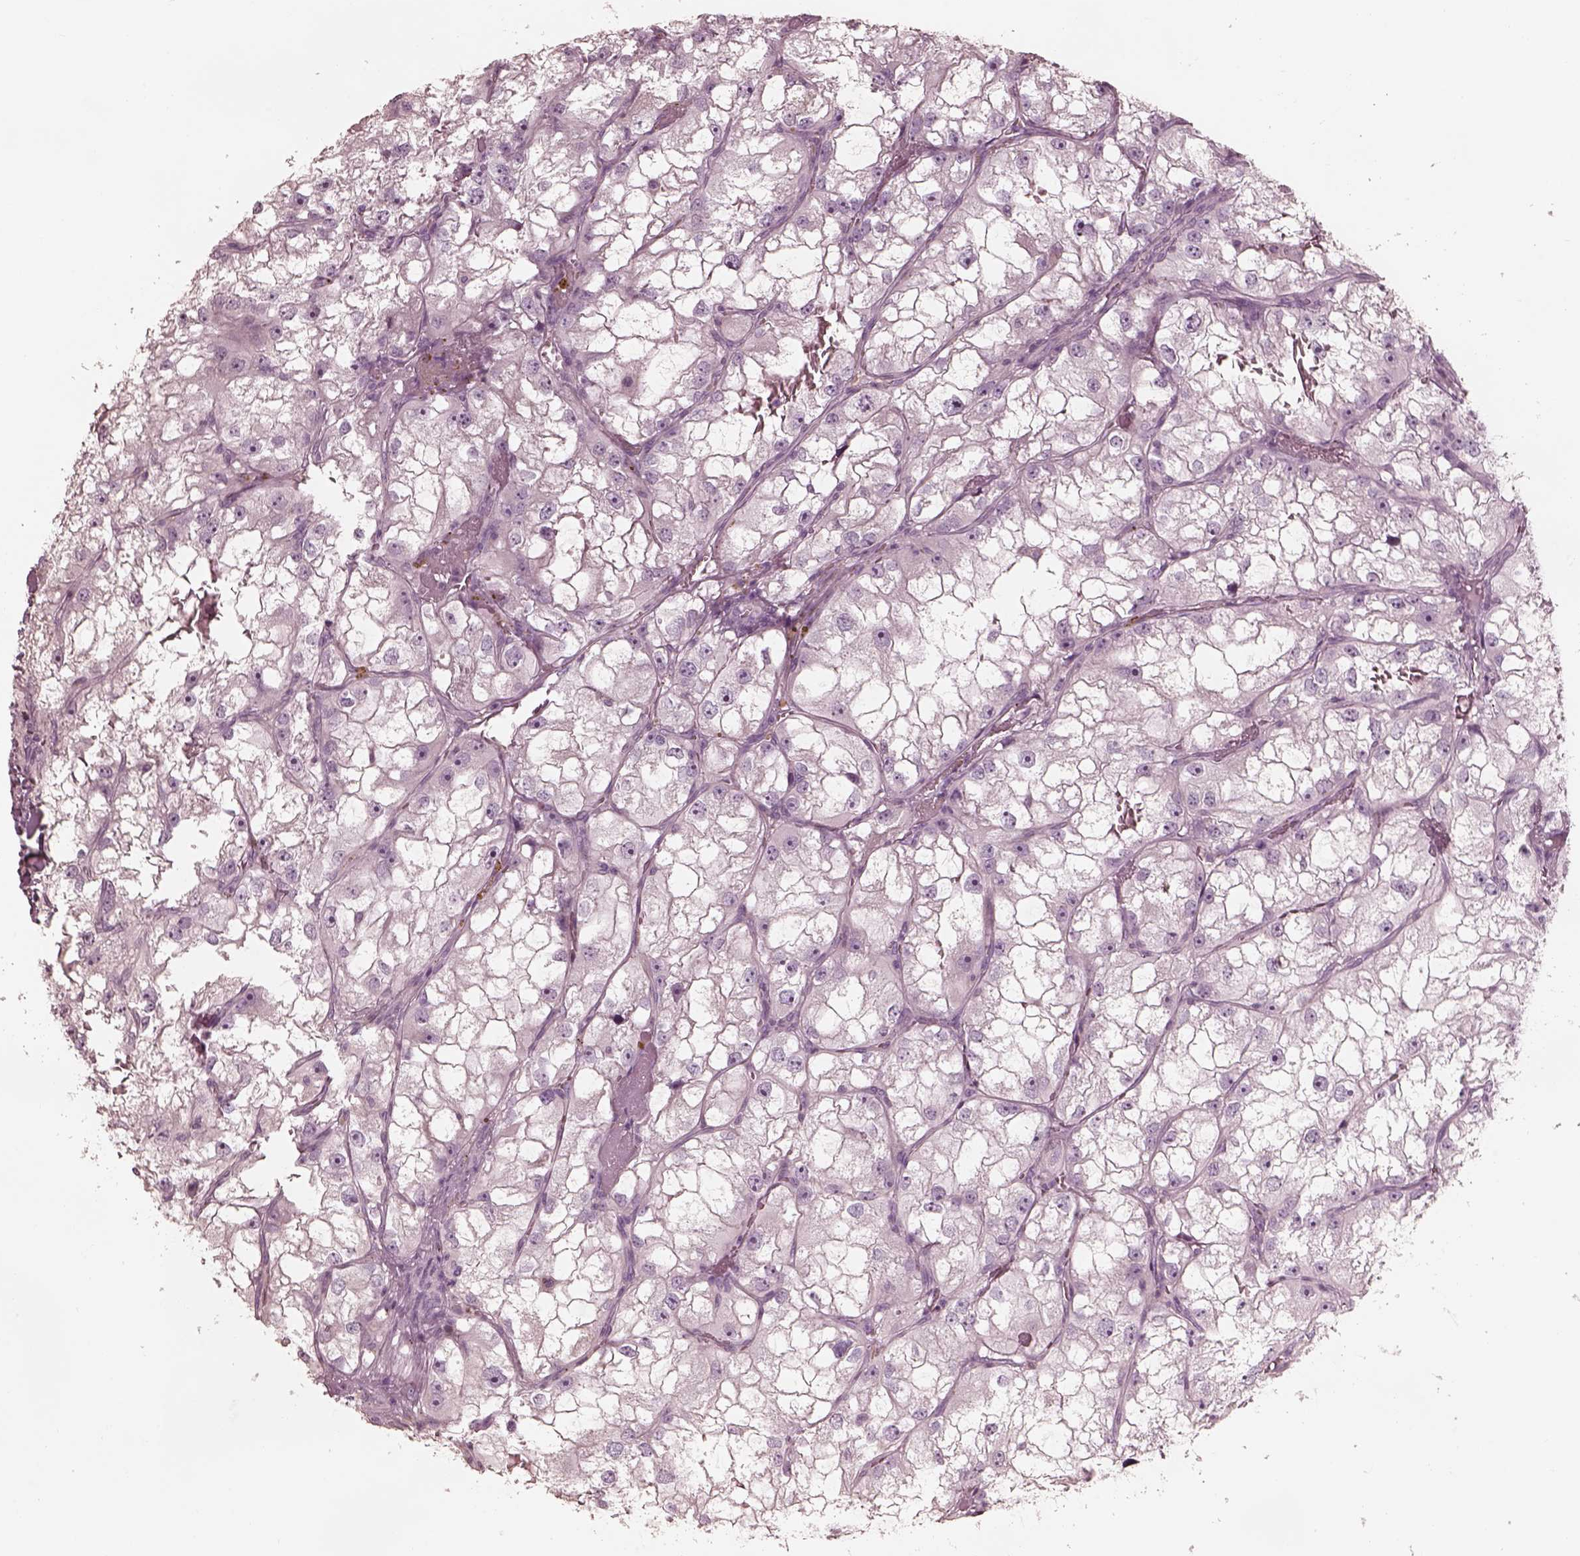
{"staining": {"intensity": "negative", "quantity": "none", "location": "none"}, "tissue": "renal cancer", "cell_type": "Tumor cells", "image_type": "cancer", "snomed": [{"axis": "morphology", "description": "Adenocarcinoma, NOS"}, {"axis": "topography", "description": "Kidney"}], "caption": "High power microscopy photomicrograph of an immunohistochemistry histopathology image of renal cancer (adenocarcinoma), revealing no significant staining in tumor cells.", "gene": "ZP4", "patient": {"sex": "male", "age": 59}}